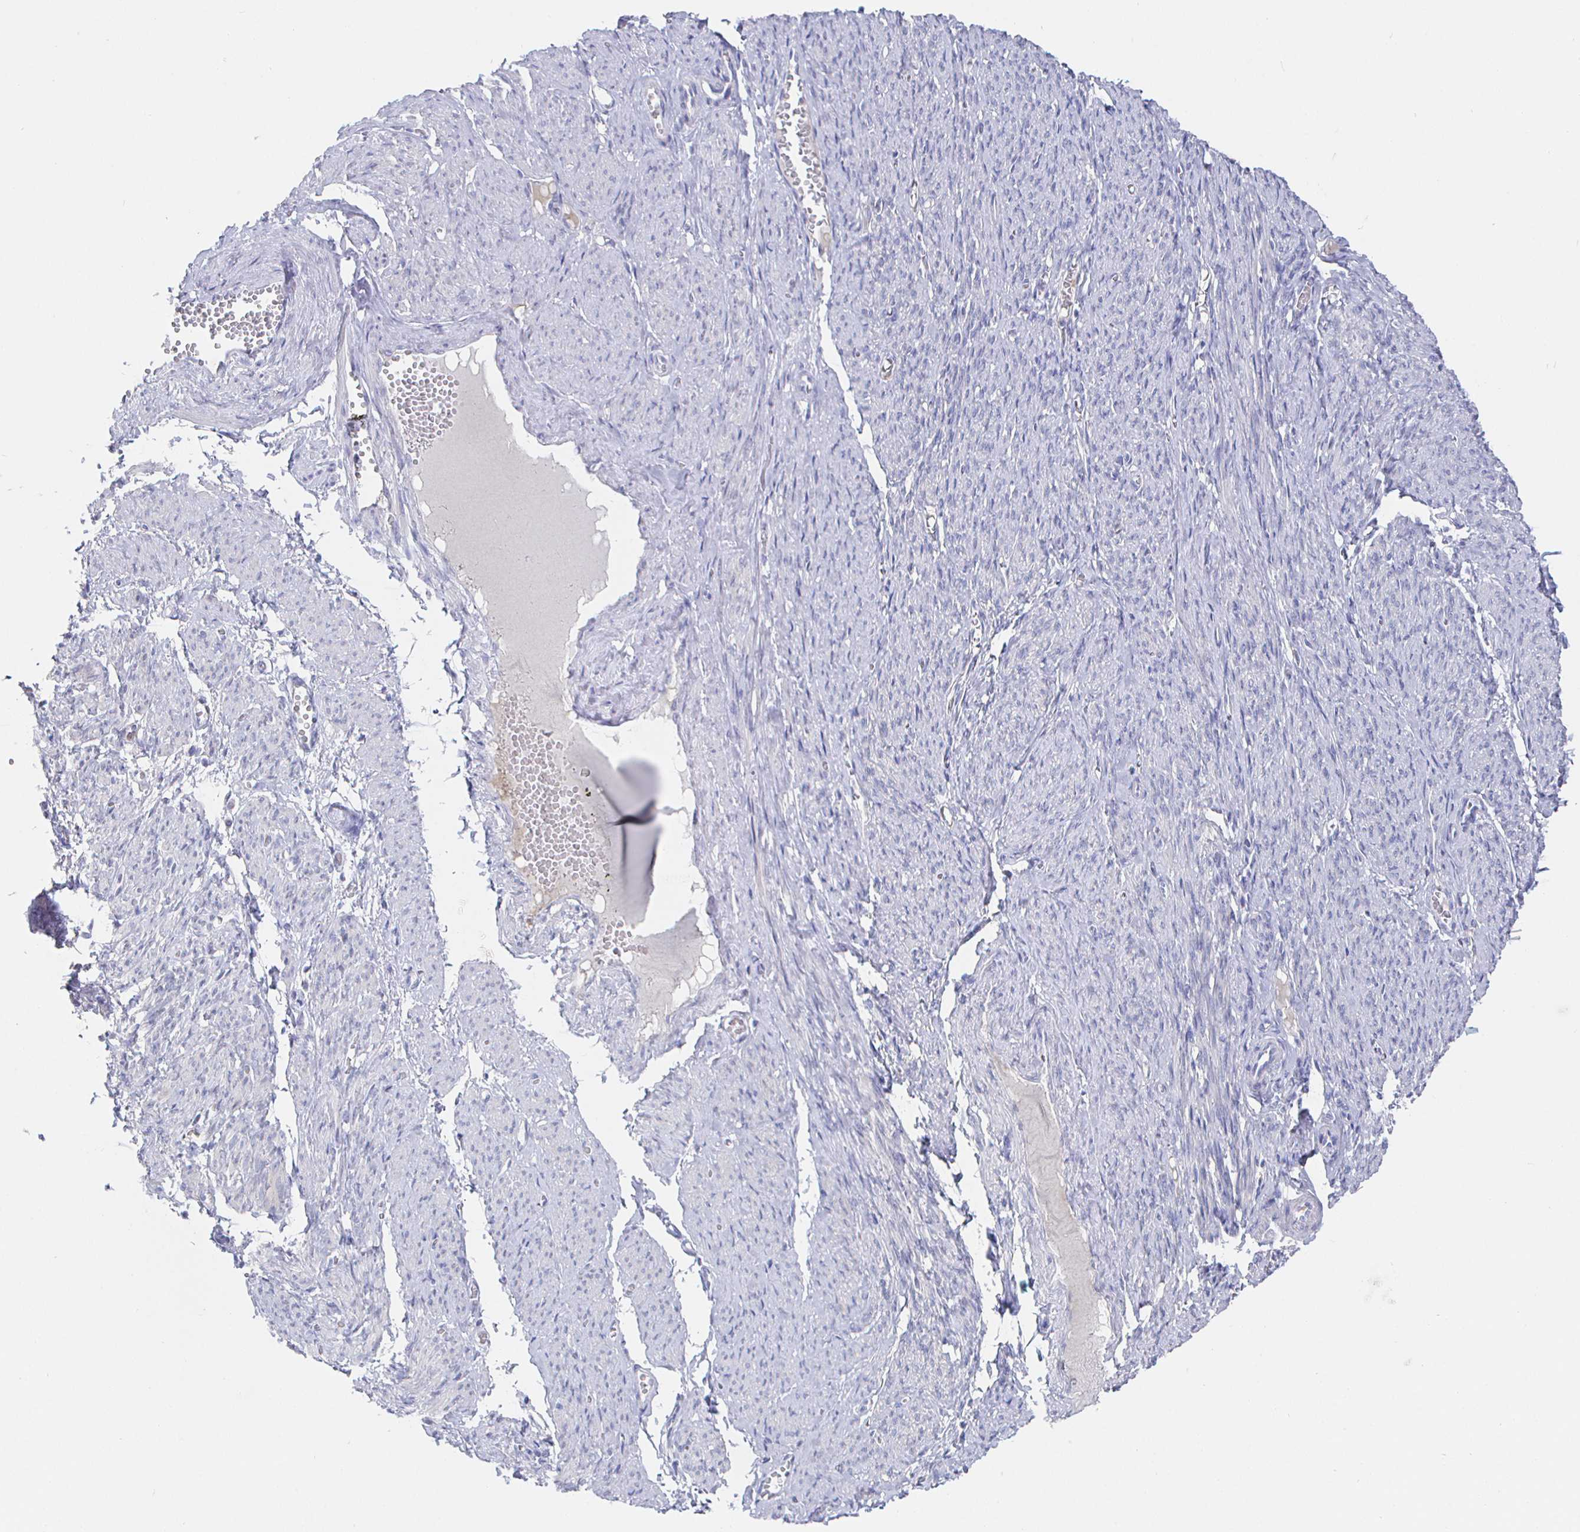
{"staining": {"intensity": "negative", "quantity": "none", "location": "none"}, "tissue": "smooth muscle", "cell_type": "Smooth muscle cells", "image_type": "normal", "snomed": [{"axis": "morphology", "description": "Normal tissue, NOS"}, {"axis": "topography", "description": "Smooth muscle"}], "caption": "High magnification brightfield microscopy of normal smooth muscle stained with DAB (3,3'-diaminobenzidine) (brown) and counterstained with hematoxylin (blue): smooth muscle cells show no significant expression.", "gene": "LRRC23", "patient": {"sex": "female", "age": 65}}